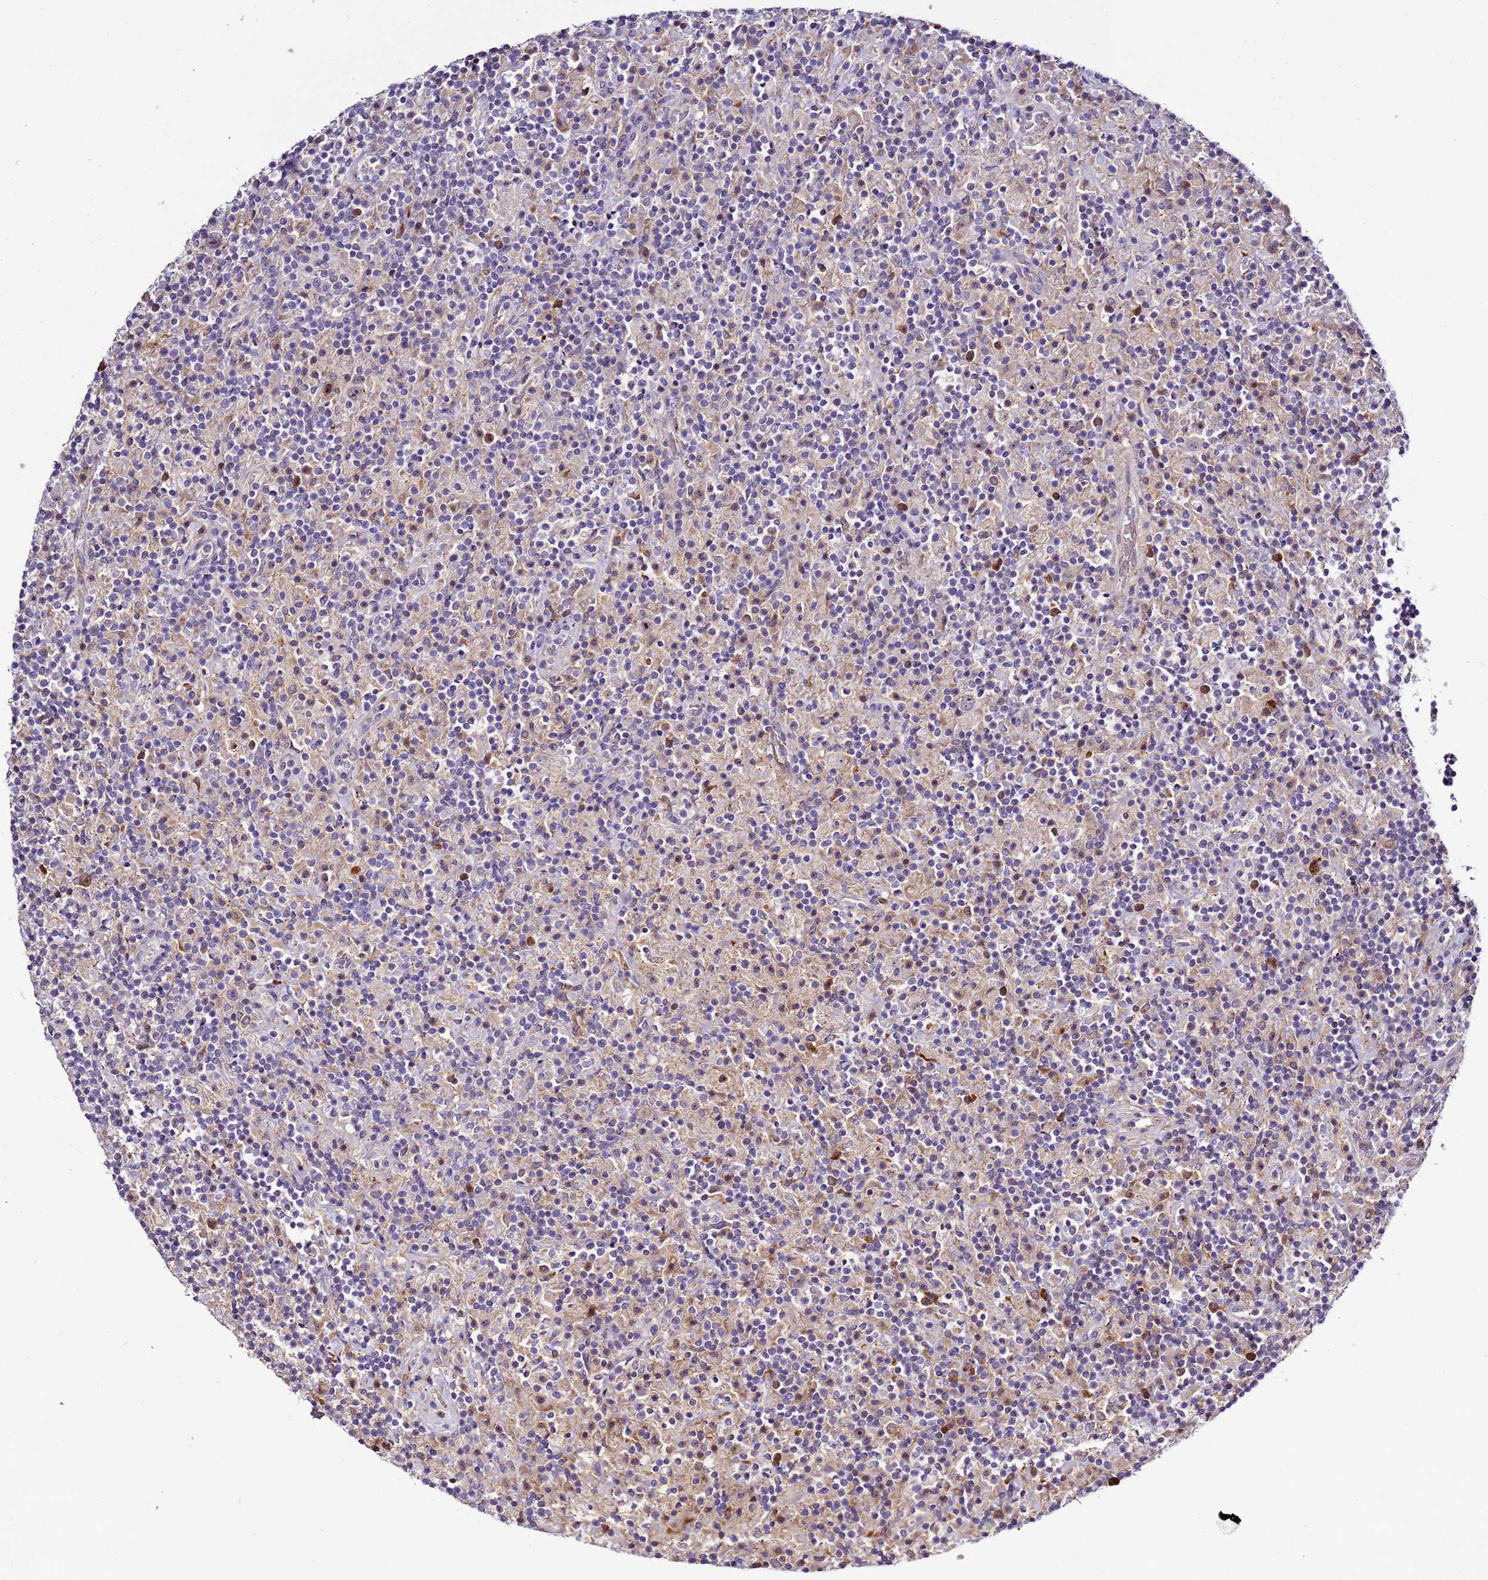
{"staining": {"intensity": "moderate", "quantity": "<25%", "location": "nuclear"}, "tissue": "lymphoma", "cell_type": "Tumor cells", "image_type": "cancer", "snomed": [{"axis": "morphology", "description": "Hodgkin's disease, NOS"}, {"axis": "topography", "description": "Lymph node"}], "caption": "The micrograph demonstrates staining of Hodgkin's disease, revealing moderate nuclear protein positivity (brown color) within tumor cells.", "gene": "NOL8", "patient": {"sex": "male", "age": 70}}